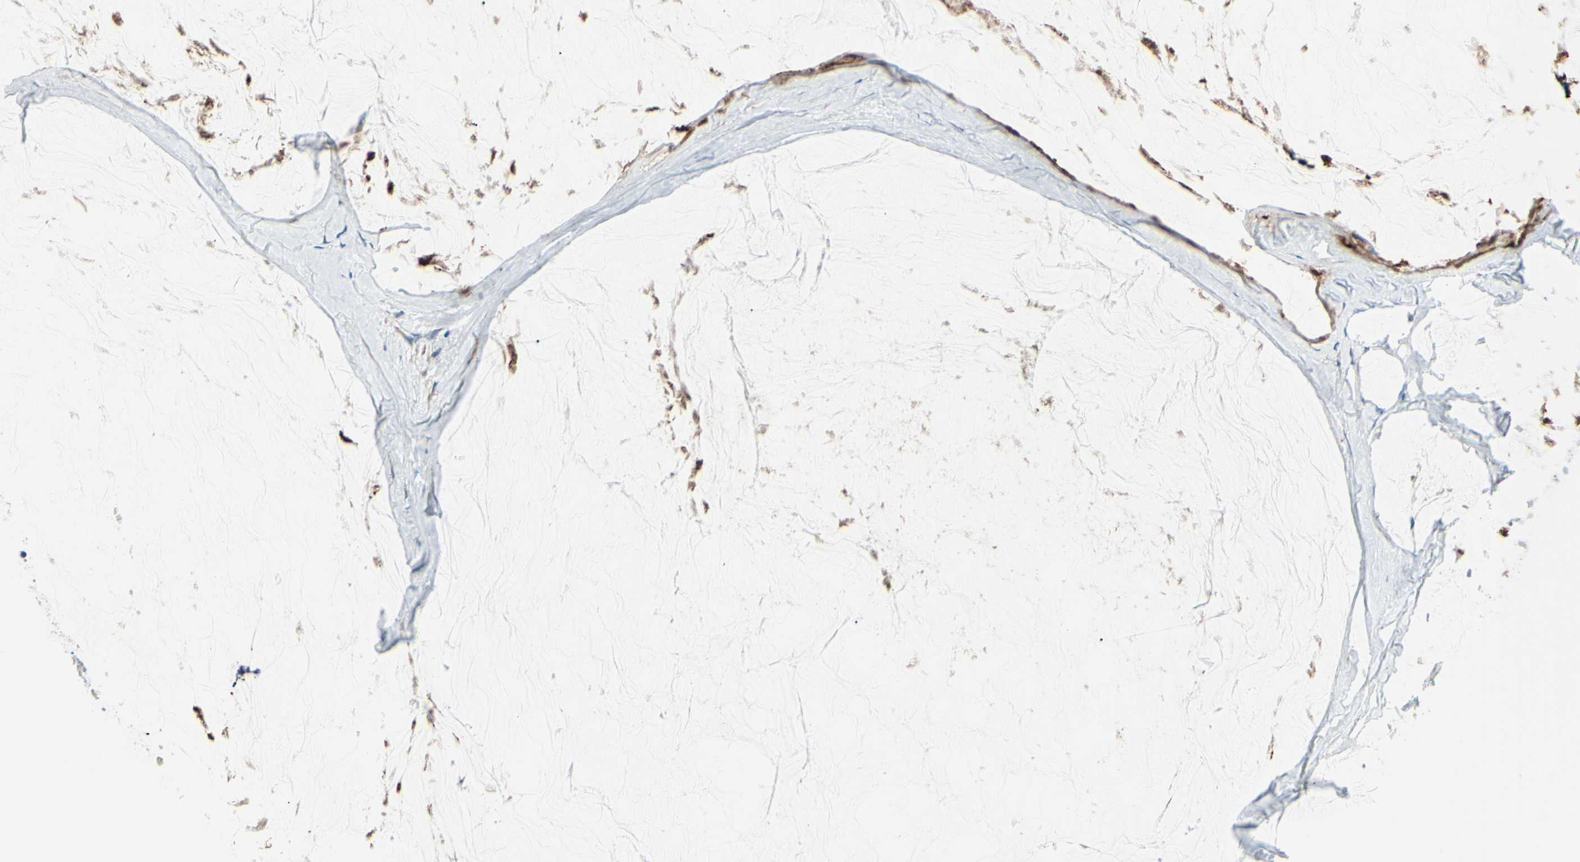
{"staining": {"intensity": "weak", "quantity": ">75%", "location": "cytoplasmic/membranous"}, "tissue": "ovarian cancer", "cell_type": "Tumor cells", "image_type": "cancer", "snomed": [{"axis": "morphology", "description": "Cystadenocarcinoma, mucinous, NOS"}, {"axis": "topography", "description": "Ovary"}], "caption": "The image shows immunohistochemical staining of ovarian cancer (mucinous cystadenocarcinoma). There is weak cytoplasmic/membranous staining is identified in approximately >75% of tumor cells.", "gene": "PCDHGA2", "patient": {"sex": "female", "age": 39}}